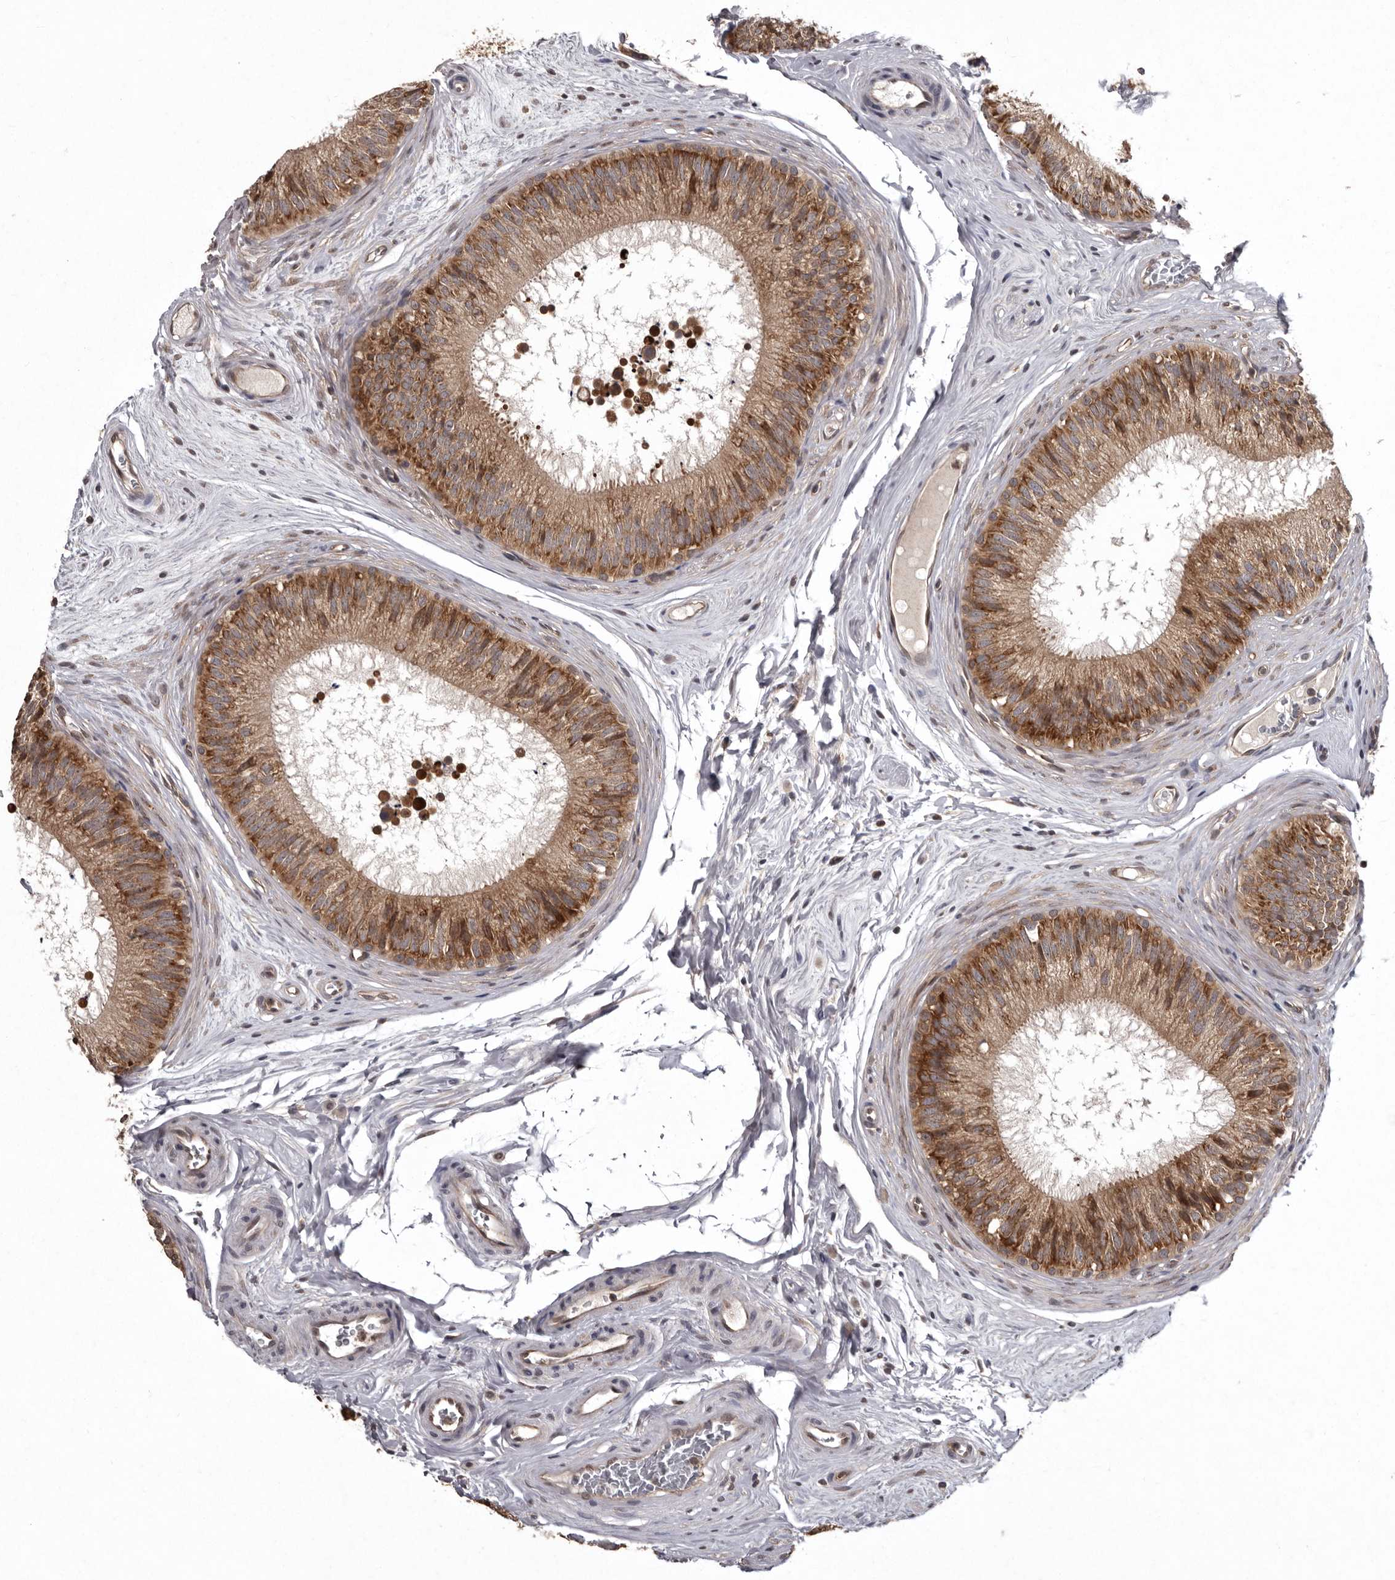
{"staining": {"intensity": "moderate", "quantity": ">75%", "location": "cytoplasmic/membranous"}, "tissue": "epididymis", "cell_type": "Glandular cells", "image_type": "normal", "snomed": [{"axis": "morphology", "description": "Normal tissue, NOS"}, {"axis": "topography", "description": "Epididymis"}], "caption": "DAB immunohistochemical staining of benign human epididymis exhibits moderate cytoplasmic/membranous protein expression in approximately >75% of glandular cells.", "gene": "DARS1", "patient": {"sex": "male", "age": 29}}